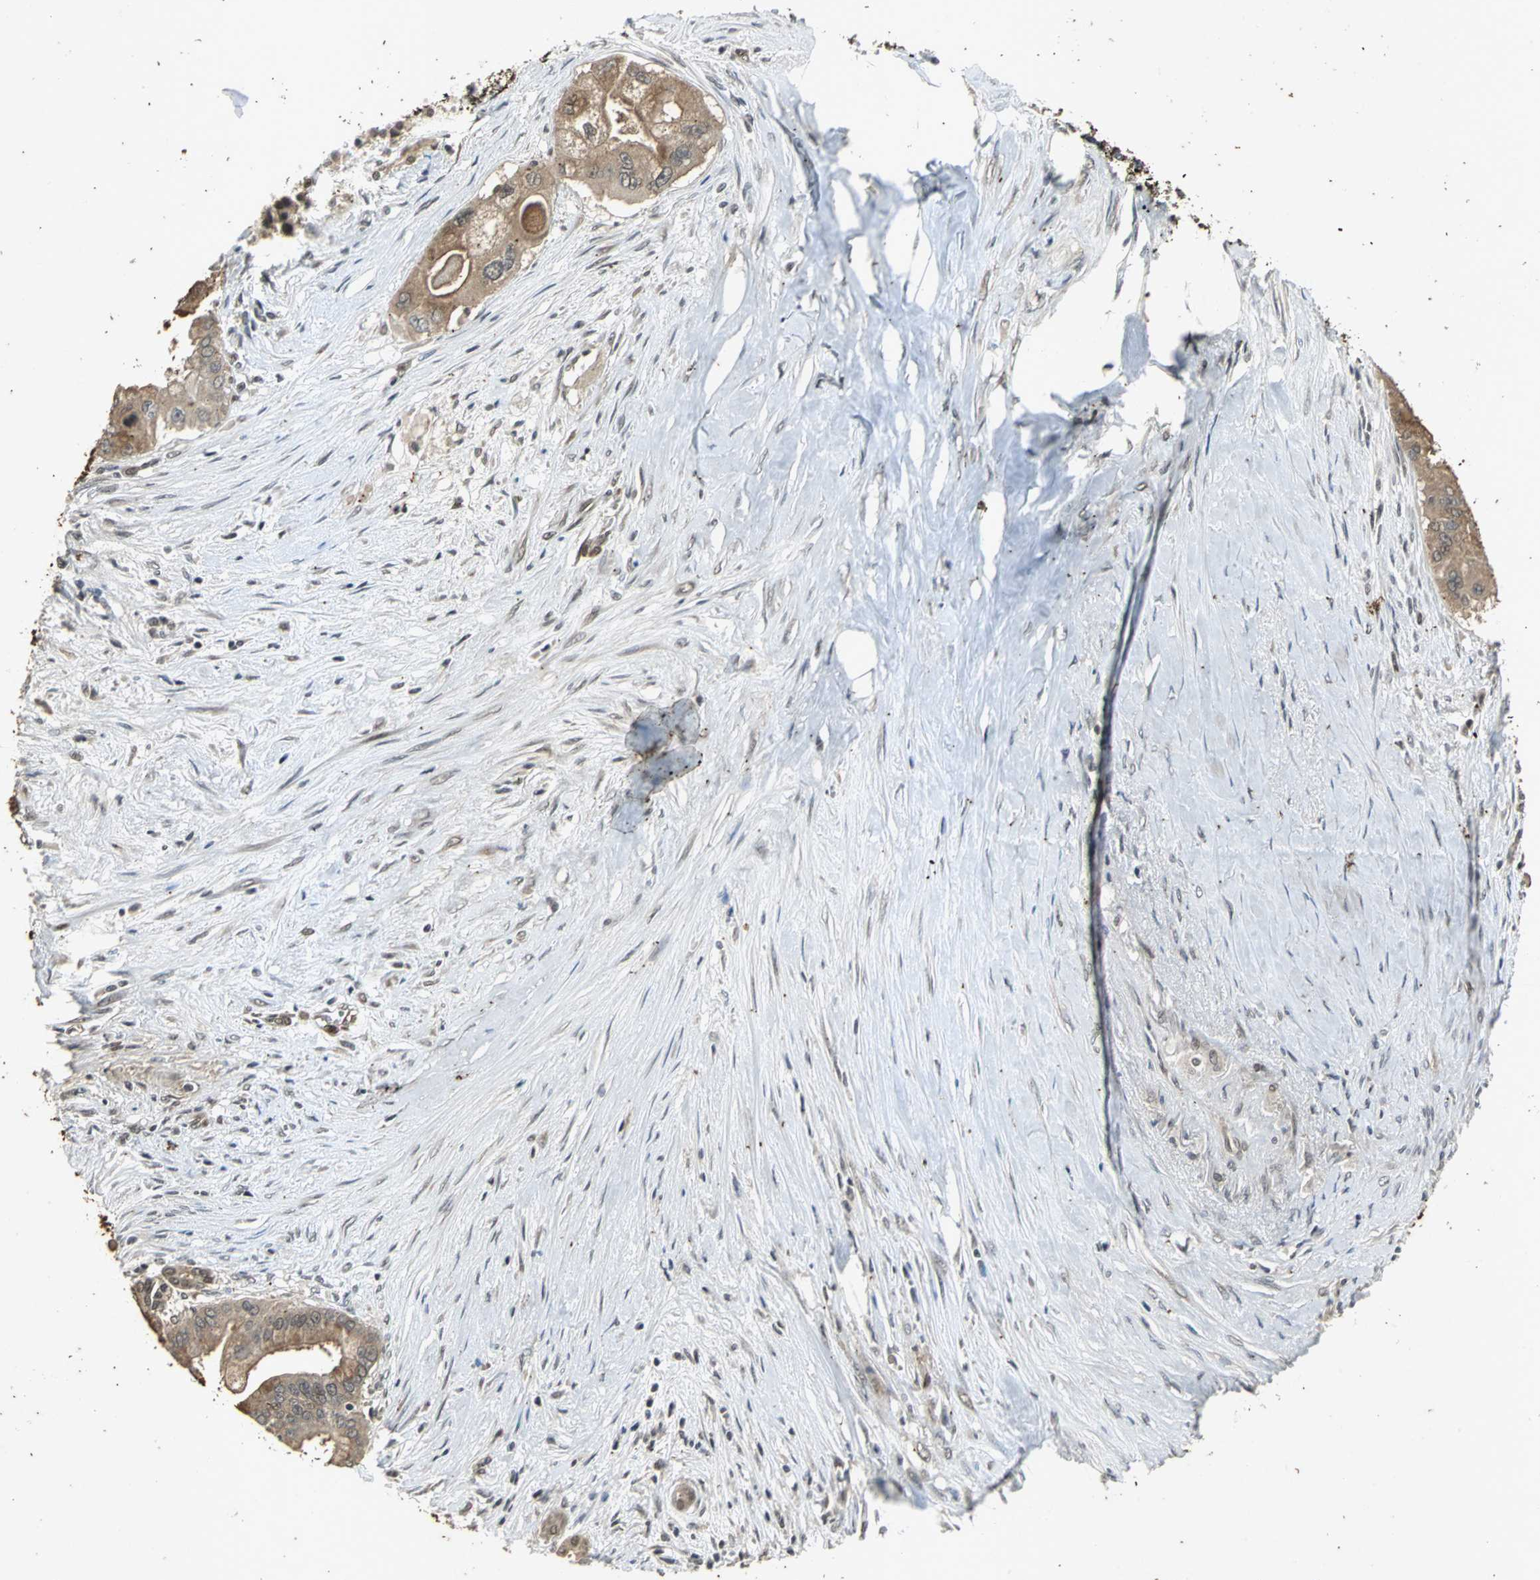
{"staining": {"intensity": "moderate", "quantity": ">75%", "location": "cytoplasmic/membranous"}, "tissue": "pancreatic cancer", "cell_type": "Tumor cells", "image_type": "cancer", "snomed": [{"axis": "morphology", "description": "Adenocarcinoma, NOS"}, {"axis": "topography", "description": "Pancreas"}], "caption": "The micrograph reveals staining of pancreatic cancer (adenocarcinoma), revealing moderate cytoplasmic/membranous protein staining (brown color) within tumor cells. (IHC, brightfield microscopy, high magnification).", "gene": "NOTCH3", "patient": {"sex": "male", "age": 59}}